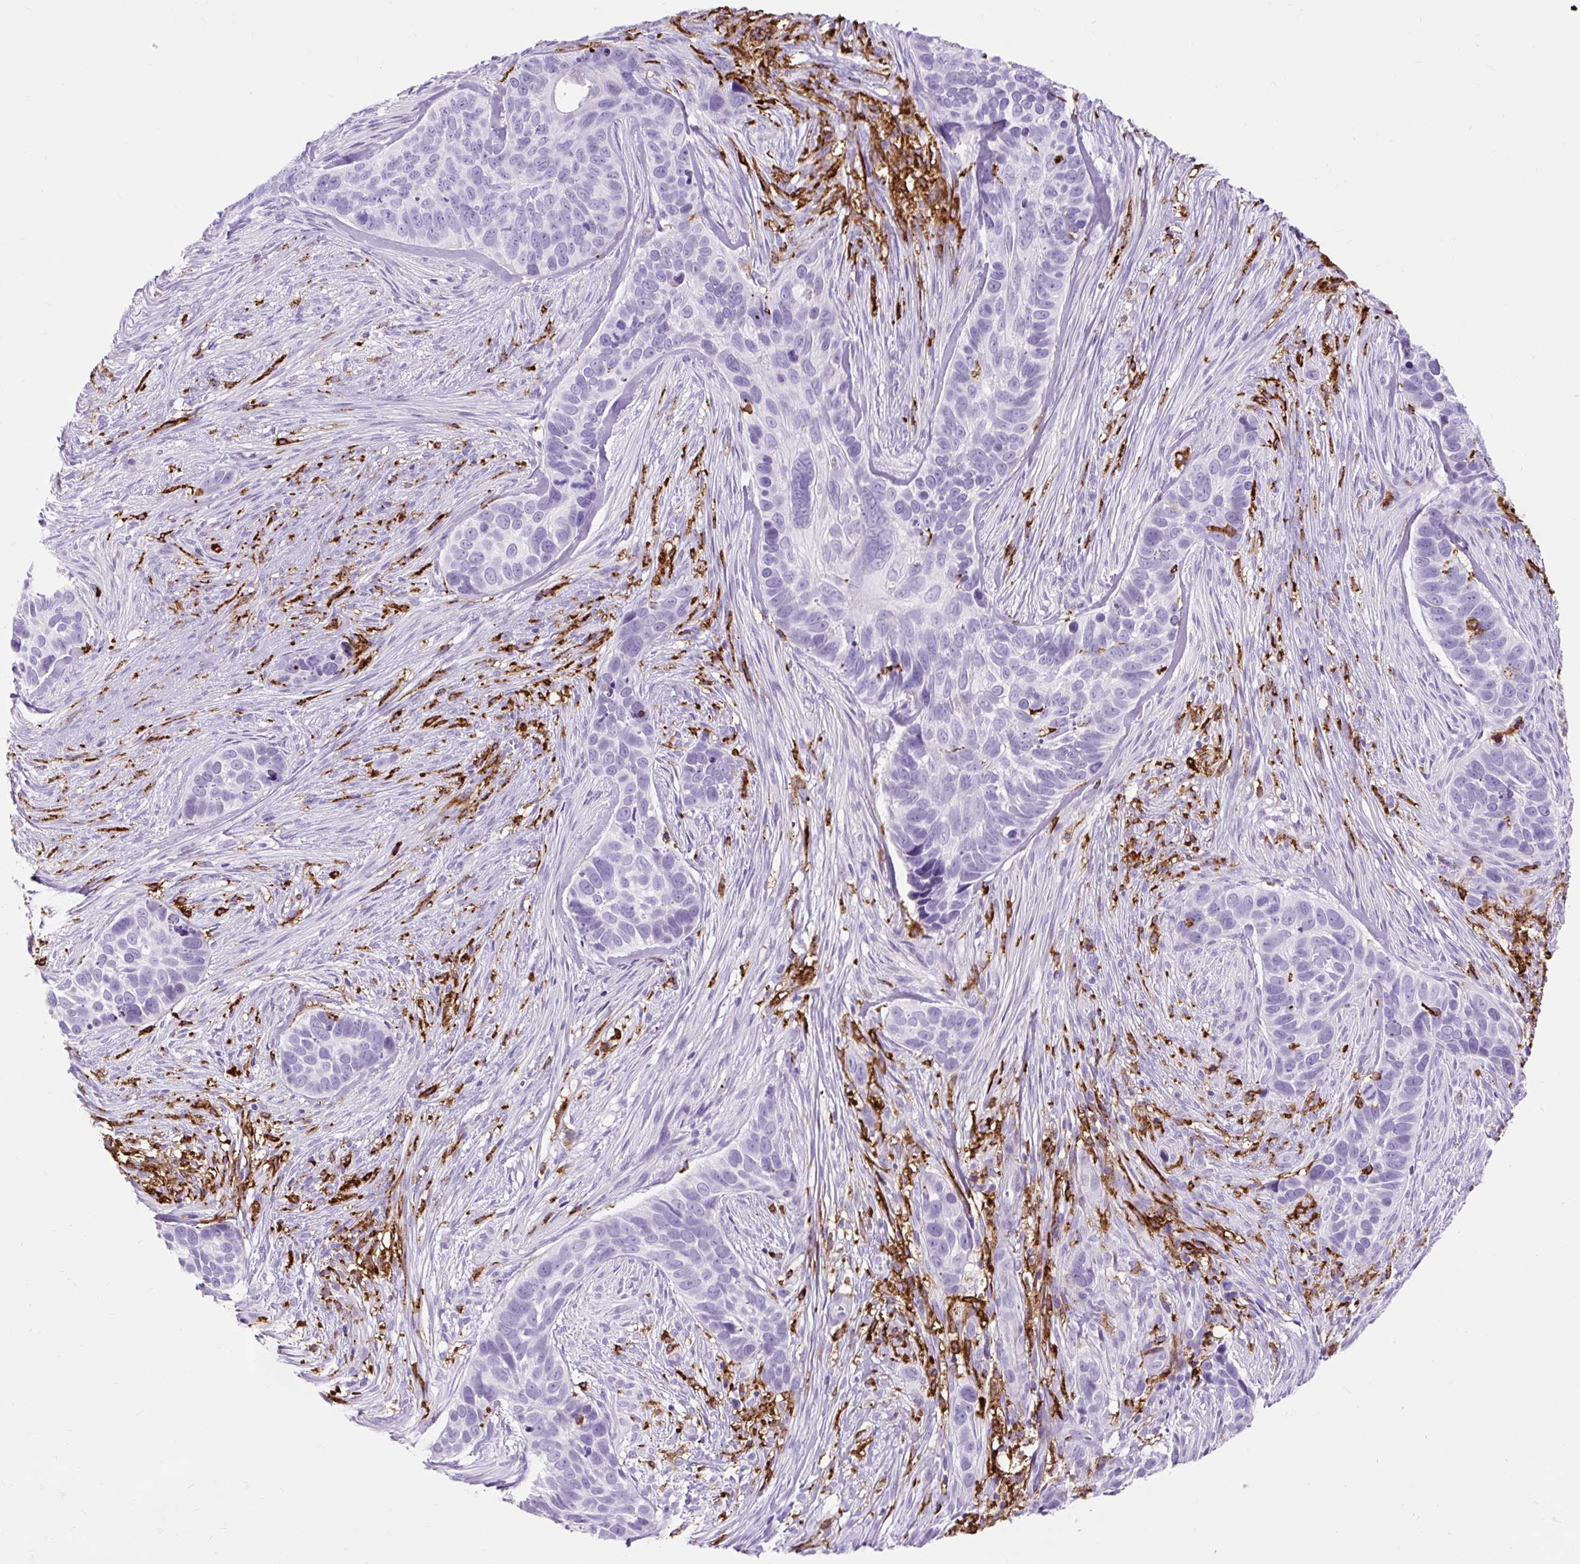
{"staining": {"intensity": "negative", "quantity": "none", "location": "none"}, "tissue": "skin cancer", "cell_type": "Tumor cells", "image_type": "cancer", "snomed": [{"axis": "morphology", "description": "Basal cell carcinoma"}, {"axis": "topography", "description": "Skin"}], "caption": "Skin cancer was stained to show a protein in brown. There is no significant expression in tumor cells. (DAB (3,3'-diaminobenzidine) IHC visualized using brightfield microscopy, high magnification).", "gene": "HLA-DRA", "patient": {"sex": "female", "age": 82}}